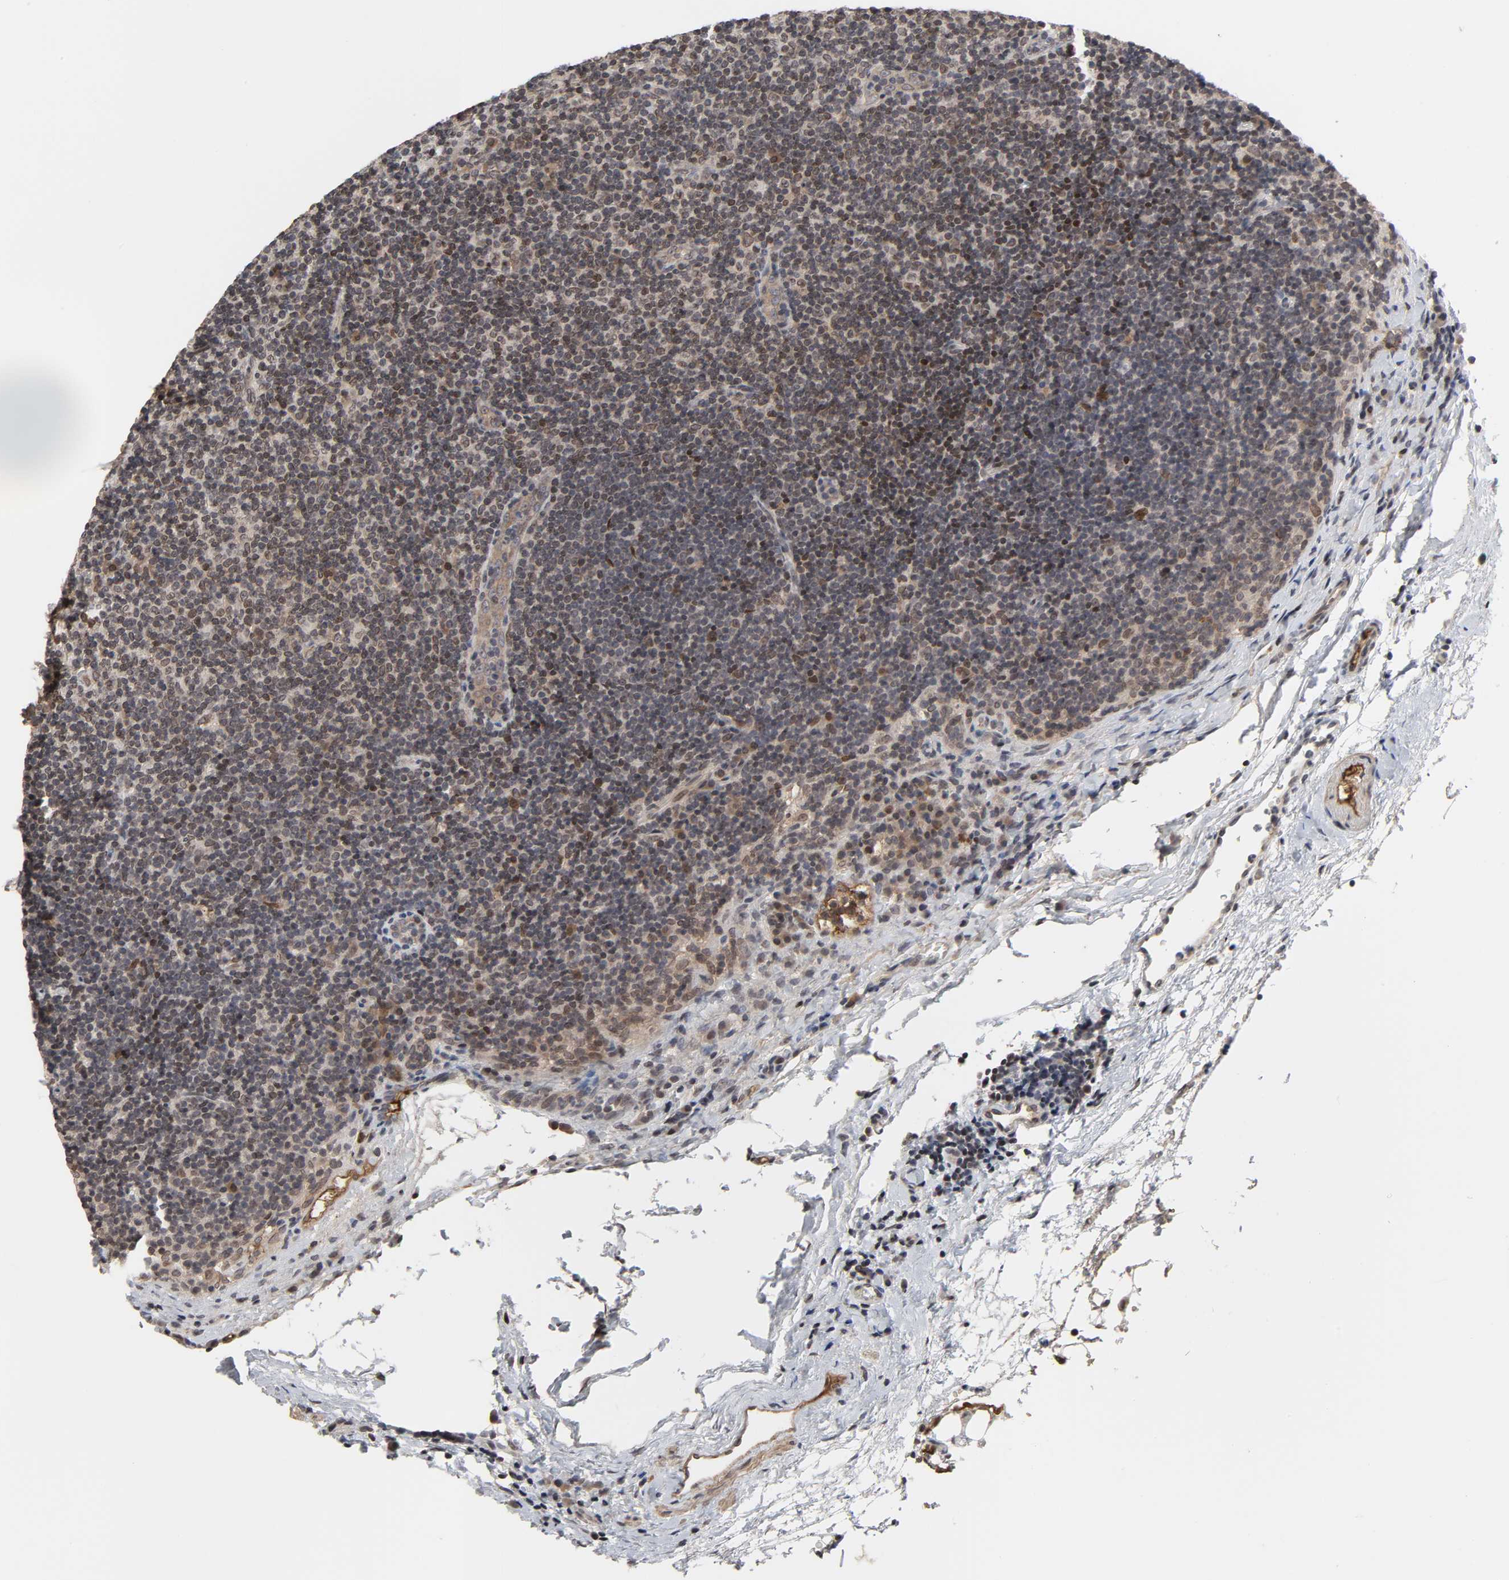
{"staining": {"intensity": "strong", "quantity": "25%-75%", "location": "cytoplasmic/membranous,nuclear"}, "tissue": "lymphoma", "cell_type": "Tumor cells", "image_type": "cancer", "snomed": [{"axis": "morphology", "description": "Malignant lymphoma, non-Hodgkin's type, Low grade"}, {"axis": "topography", "description": "Lymph node"}], "caption": "Immunohistochemistry (IHC) micrograph of neoplastic tissue: human lymphoma stained using IHC displays high levels of strong protein expression localized specifically in the cytoplasmic/membranous and nuclear of tumor cells, appearing as a cytoplasmic/membranous and nuclear brown color.", "gene": "CPN2", "patient": {"sex": "male", "age": 70}}